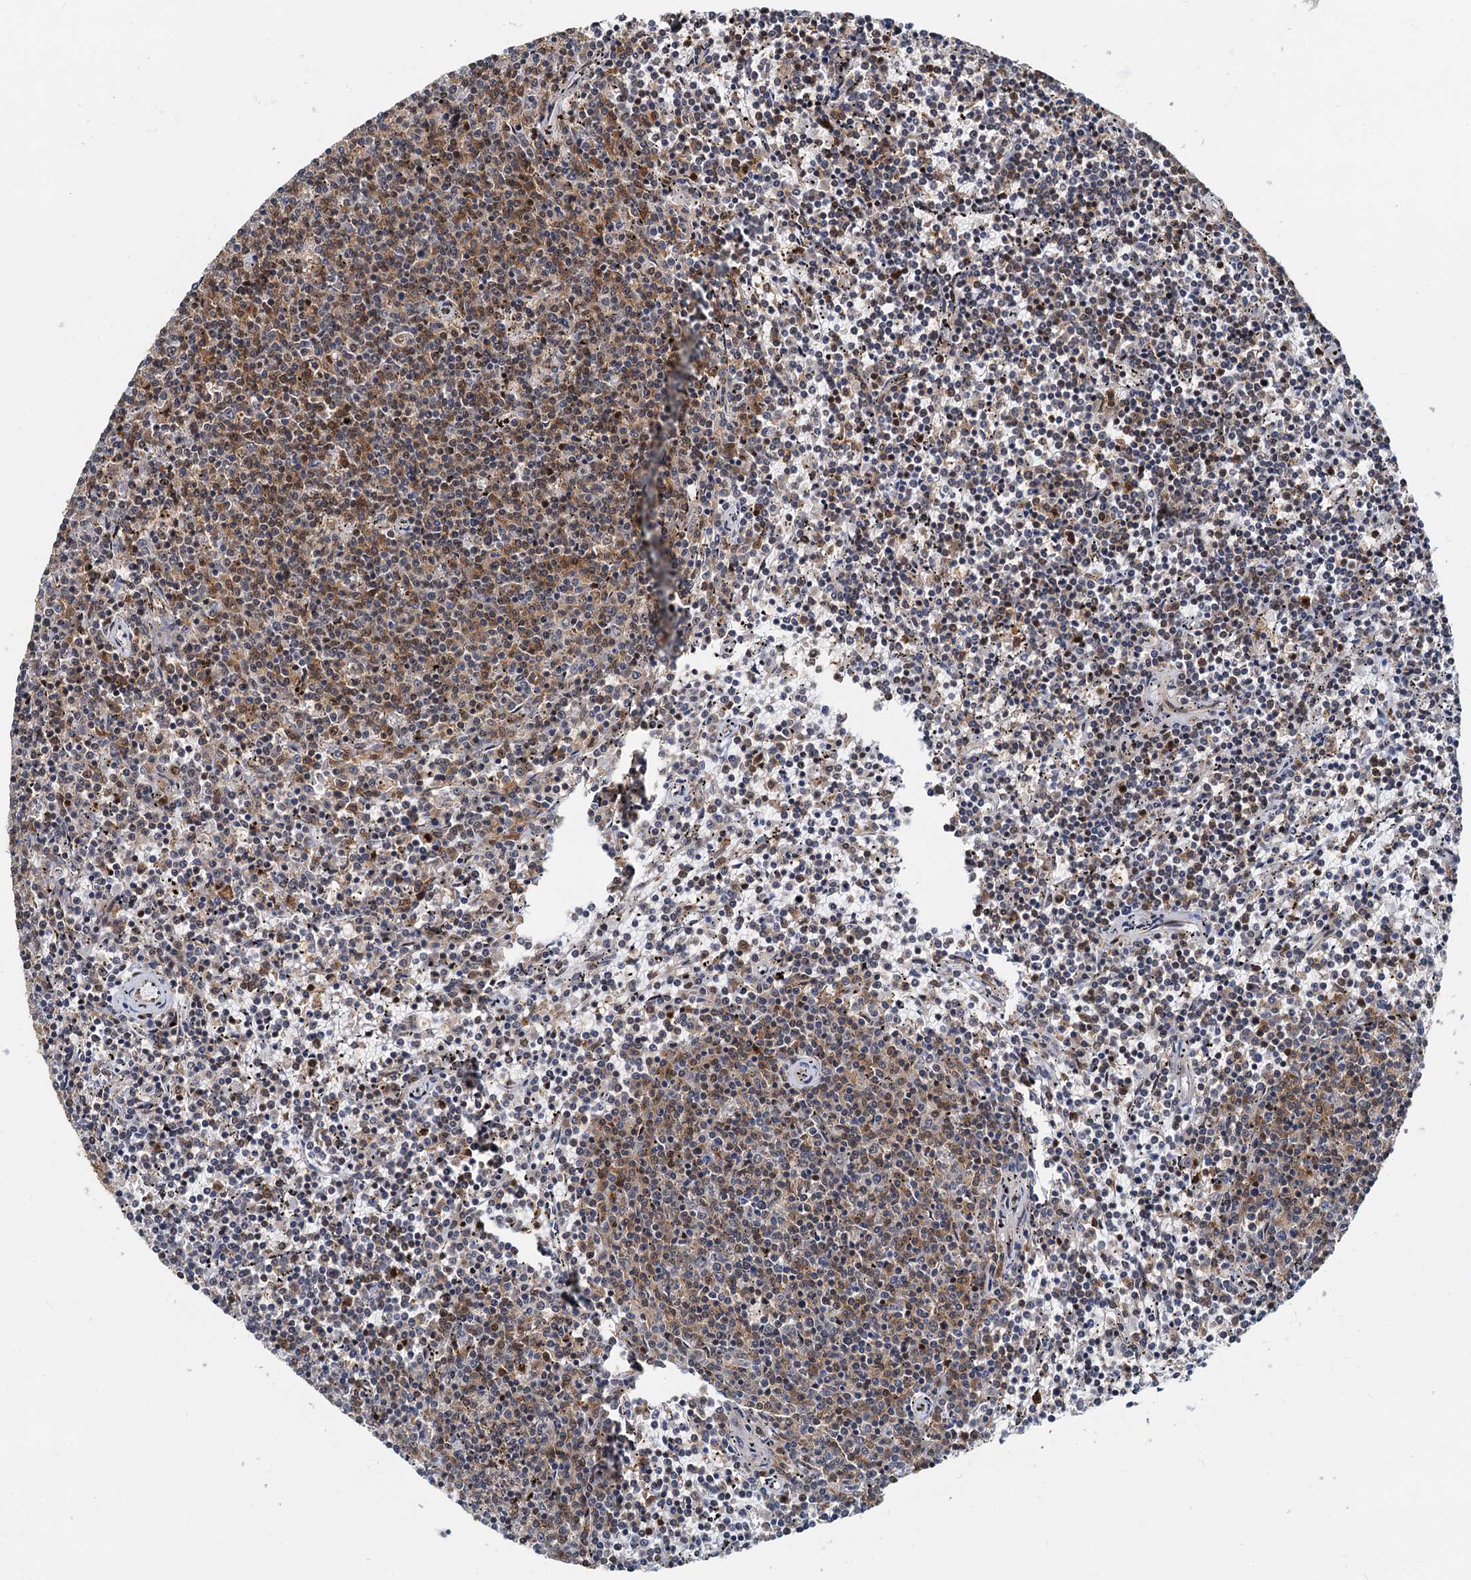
{"staining": {"intensity": "weak", "quantity": "25%-75%", "location": "cytoplasmic/membranous,nuclear"}, "tissue": "lymphoma", "cell_type": "Tumor cells", "image_type": "cancer", "snomed": [{"axis": "morphology", "description": "Malignant lymphoma, non-Hodgkin's type, Low grade"}, {"axis": "topography", "description": "Spleen"}], "caption": "Protein staining by IHC demonstrates weak cytoplasmic/membranous and nuclear staining in approximately 25%-75% of tumor cells in malignant lymphoma, non-Hodgkin's type (low-grade).", "gene": "RBM26", "patient": {"sex": "female", "age": 50}}